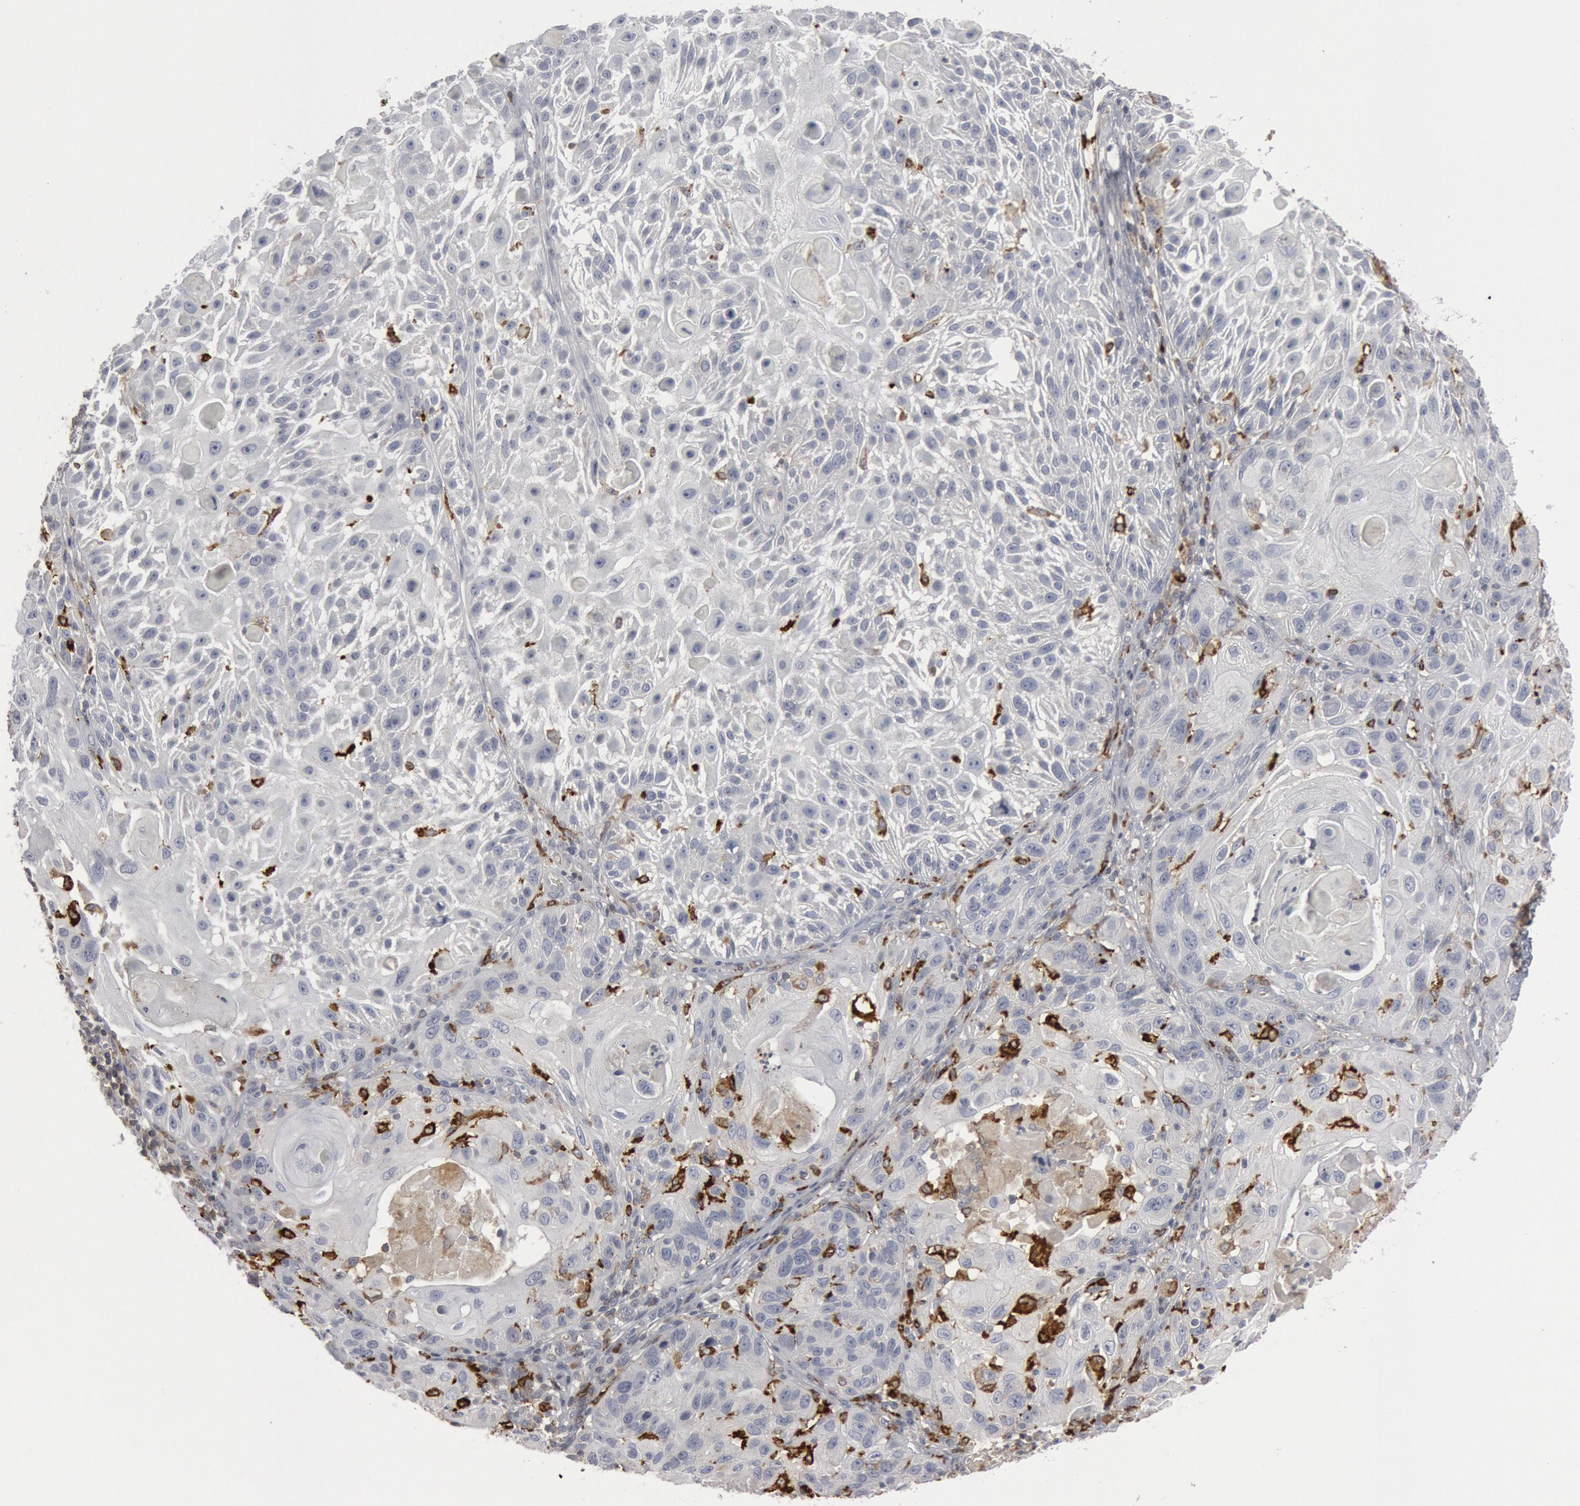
{"staining": {"intensity": "negative", "quantity": "none", "location": "none"}, "tissue": "skin cancer", "cell_type": "Tumor cells", "image_type": "cancer", "snomed": [{"axis": "morphology", "description": "Squamous cell carcinoma, NOS"}, {"axis": "topography", "description": "Skin"}], "caption": "There is no significant expression in tumor cells of skin cancer (squamous cell carcinoma).", "gene": "C1QC", "patient": {"sex": "female", "age": 89}}